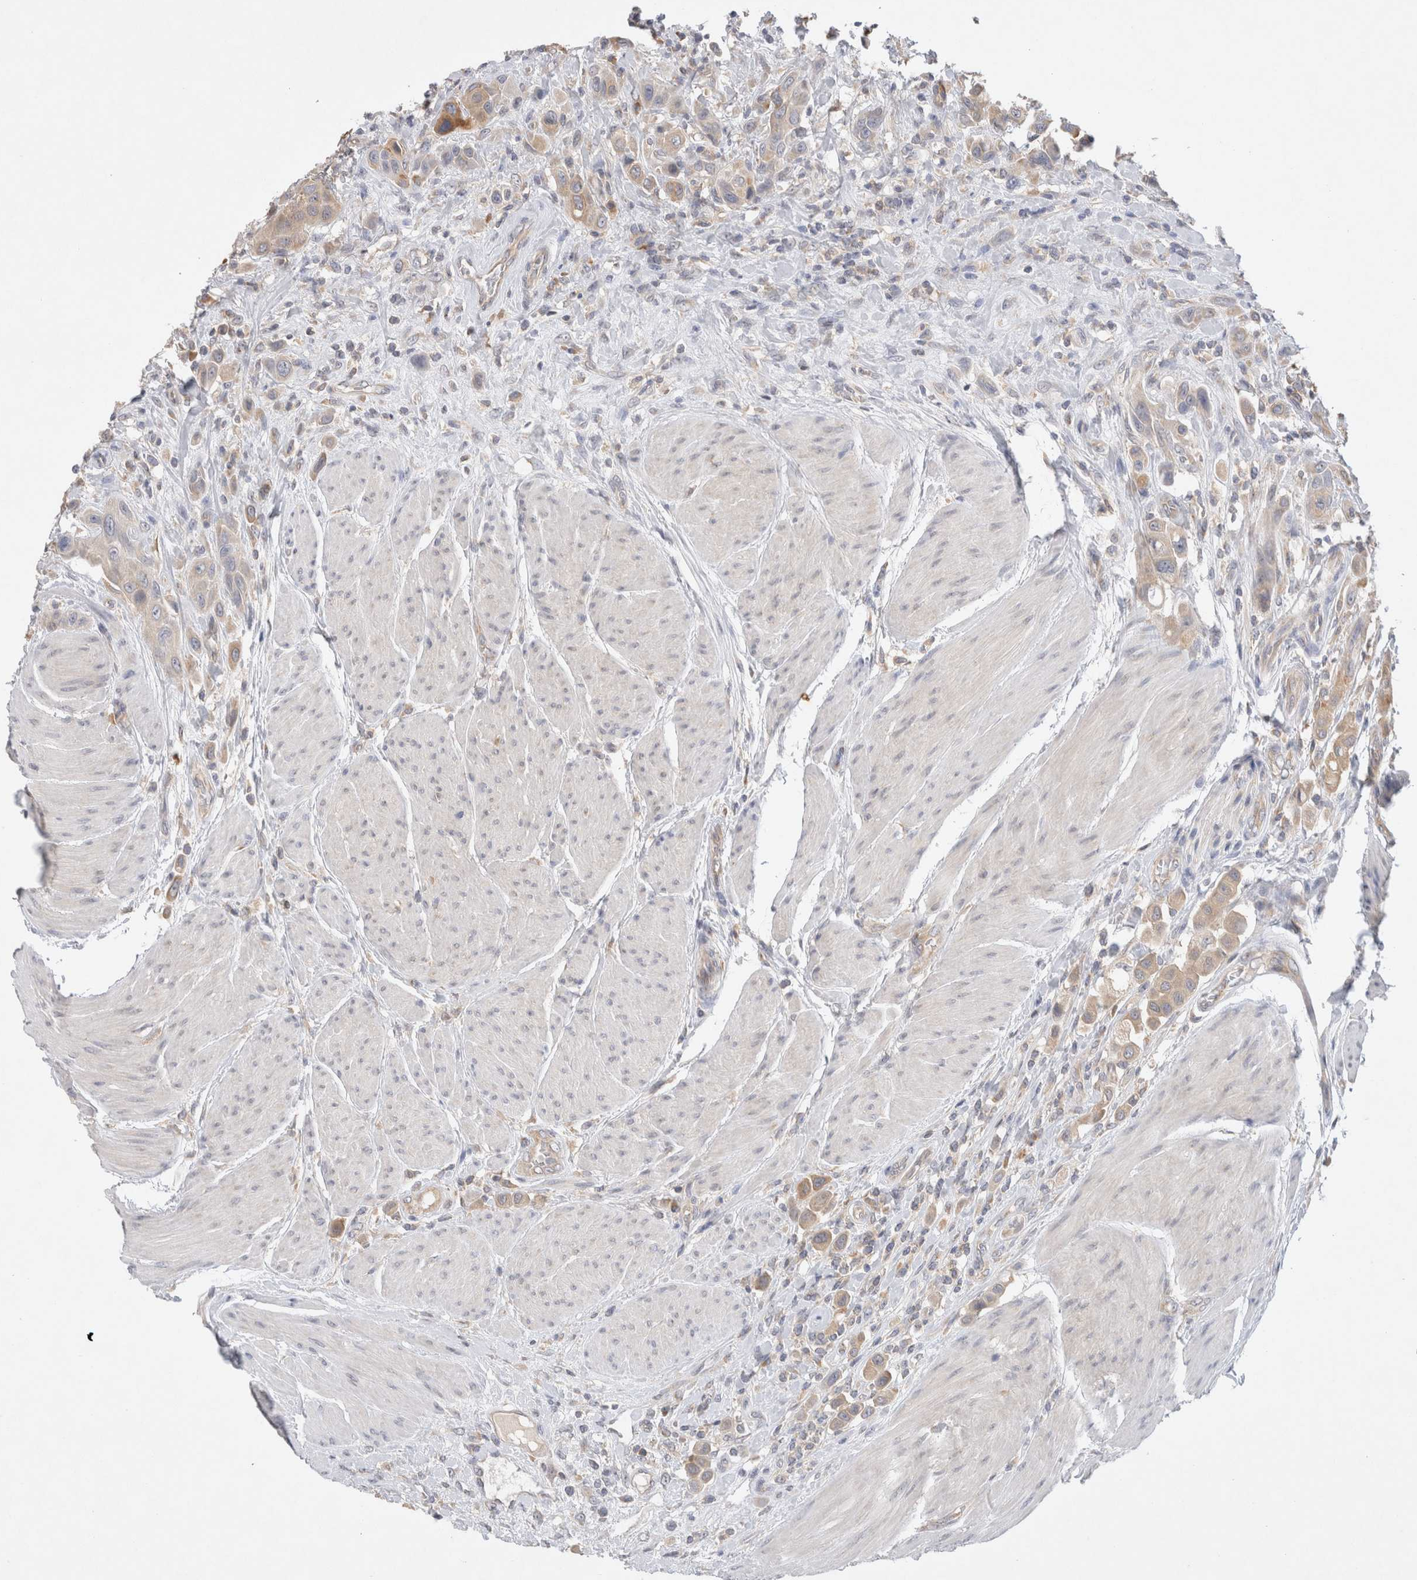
{"staining": {"intensity": "weak", "quantity": ">75%", "location": "cytoplasmic/membranous"}, "tissue": "urothelial cancer", "cell_type": "Tumor cells", "image_type": "cancer", "snomed": [{"axis": "morphology", "description": "Urothelial carcinoma, High grade"}, {"axis": "topography", "description": "Urinary bladder"}], "caption": "The immunohistochemical stain highlights weak cytoplasmic/membranous staining in tumor cells of urothelial cancer tissue.", "gene": "GAS1", "patient": {"sex": "male", "age": 50}}